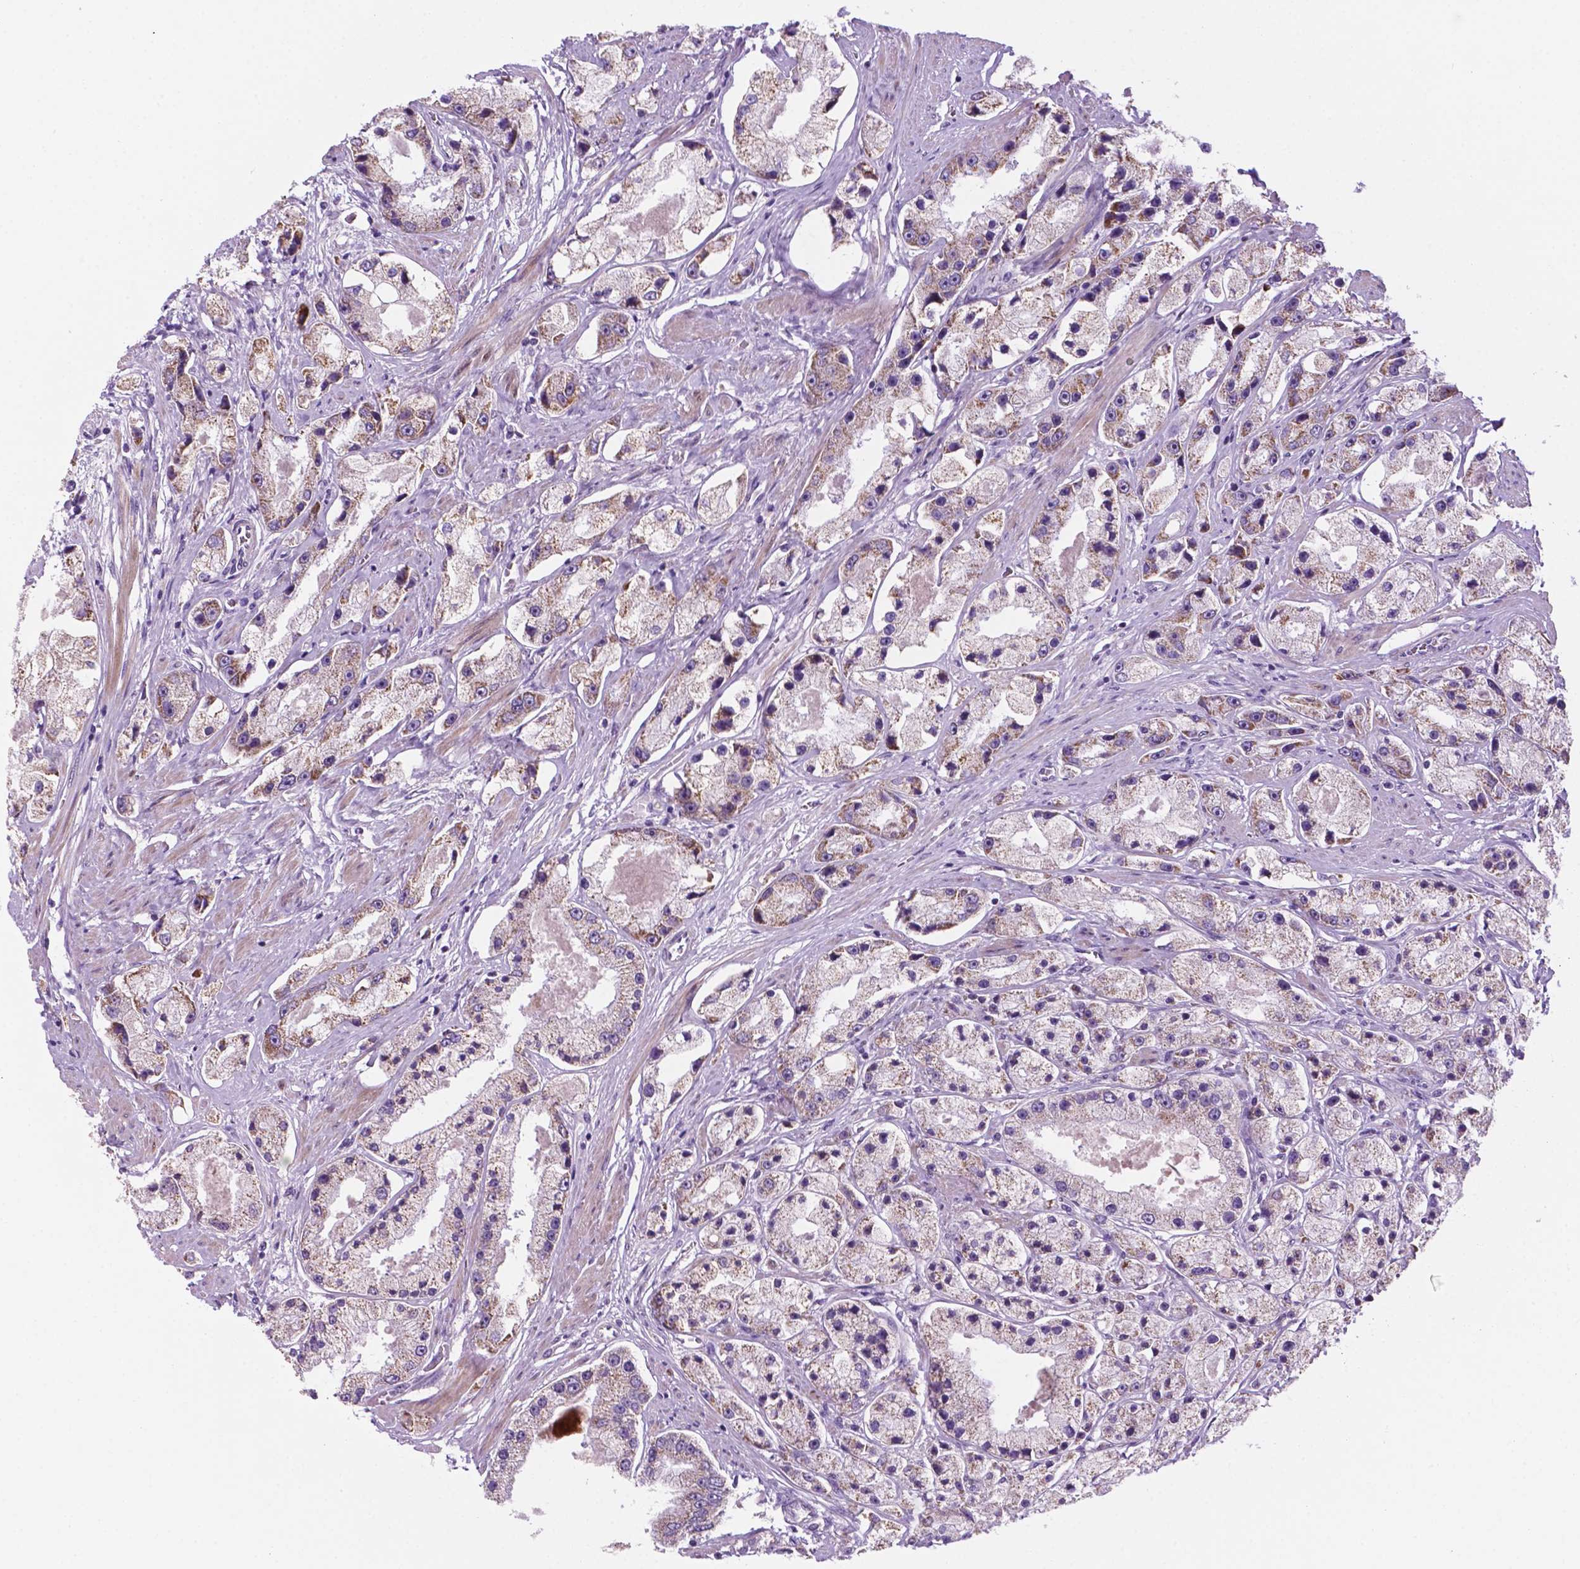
{"staining": {"intensity": "weak", "quantity": "<25%", "location": "cytoplasmic/membranous"}, "tissue": "prostate cancer", "cell_type": "Tumor cells", "image_type": "cancer", "snomed": [{"axis": "morphology", "description": "Adenocarcinoma, High grade"}, {"axis": "topography", "description": "Prostate"}], "caption": "Immunohistochemistry (IHC) micrograph of human prostate adenocarcinoma (high-grade) stained for a protein (brown), which shows no positivity in tumor cells.", "gene": "C18orf21", "patient": {"sex": "male", "age": 67}}